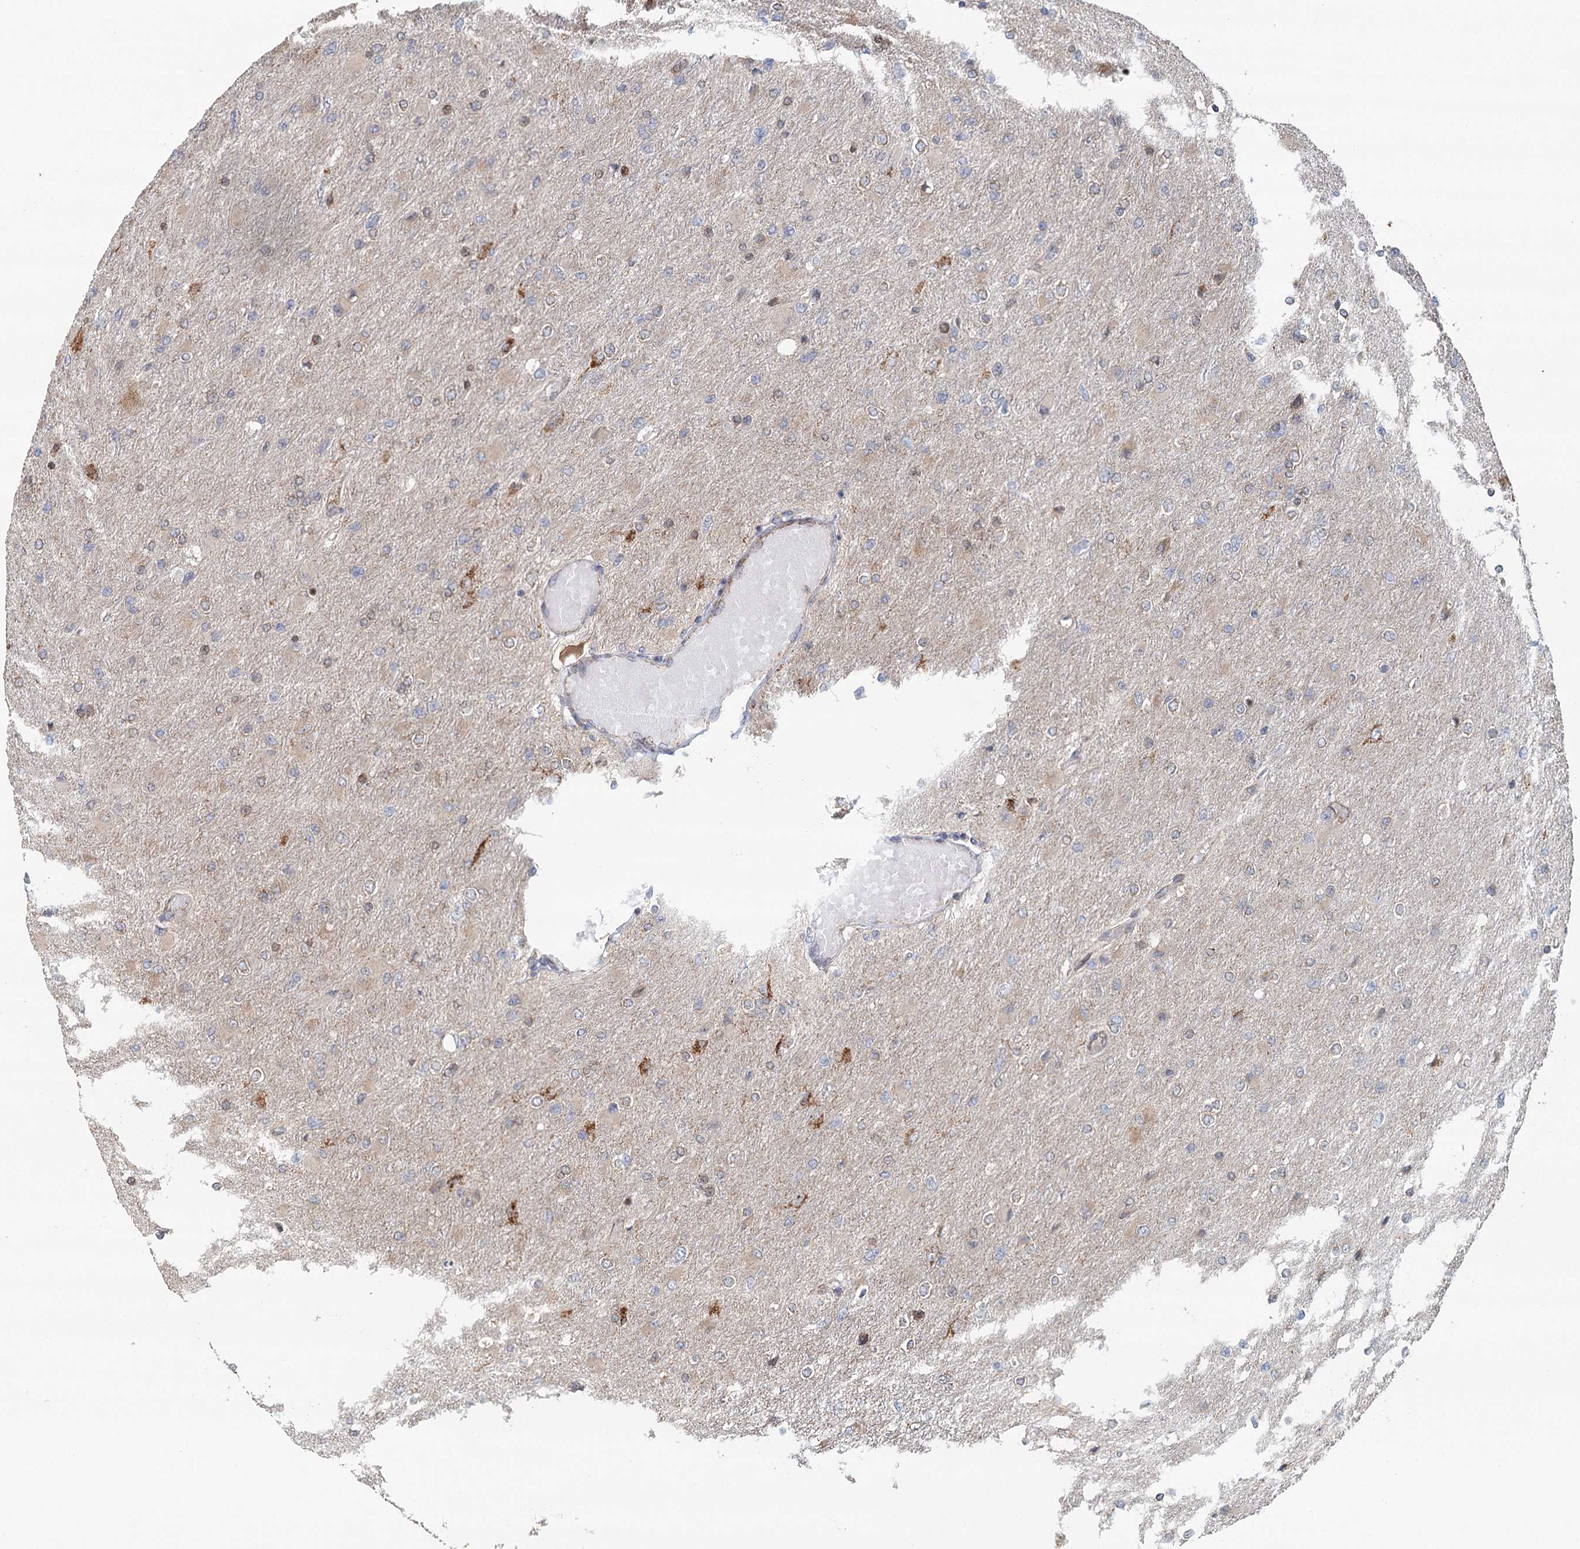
{"staining": {"intensity": "negative", "quantity": "none", "location": "none"}, "tissue": "glioma", "cell_type": "Tumor cells", "image_type": "cancer", "snomed": [{"axis": "morphology", "description": "Glioma, malignant, High grade"}, {"axis": "topography", "description": "Cerebral cortex"}], "caption": "Immunohistochemistry (IHC) micrograph of neoplastic tissue: high-grade glioma (malignant) stained with DAB (3,3'-diaminobenzidine) exhibits no significant protein staining in tumor cells.", "gene": "RNF111", "patient": {"sex": "female", "age": 36}}